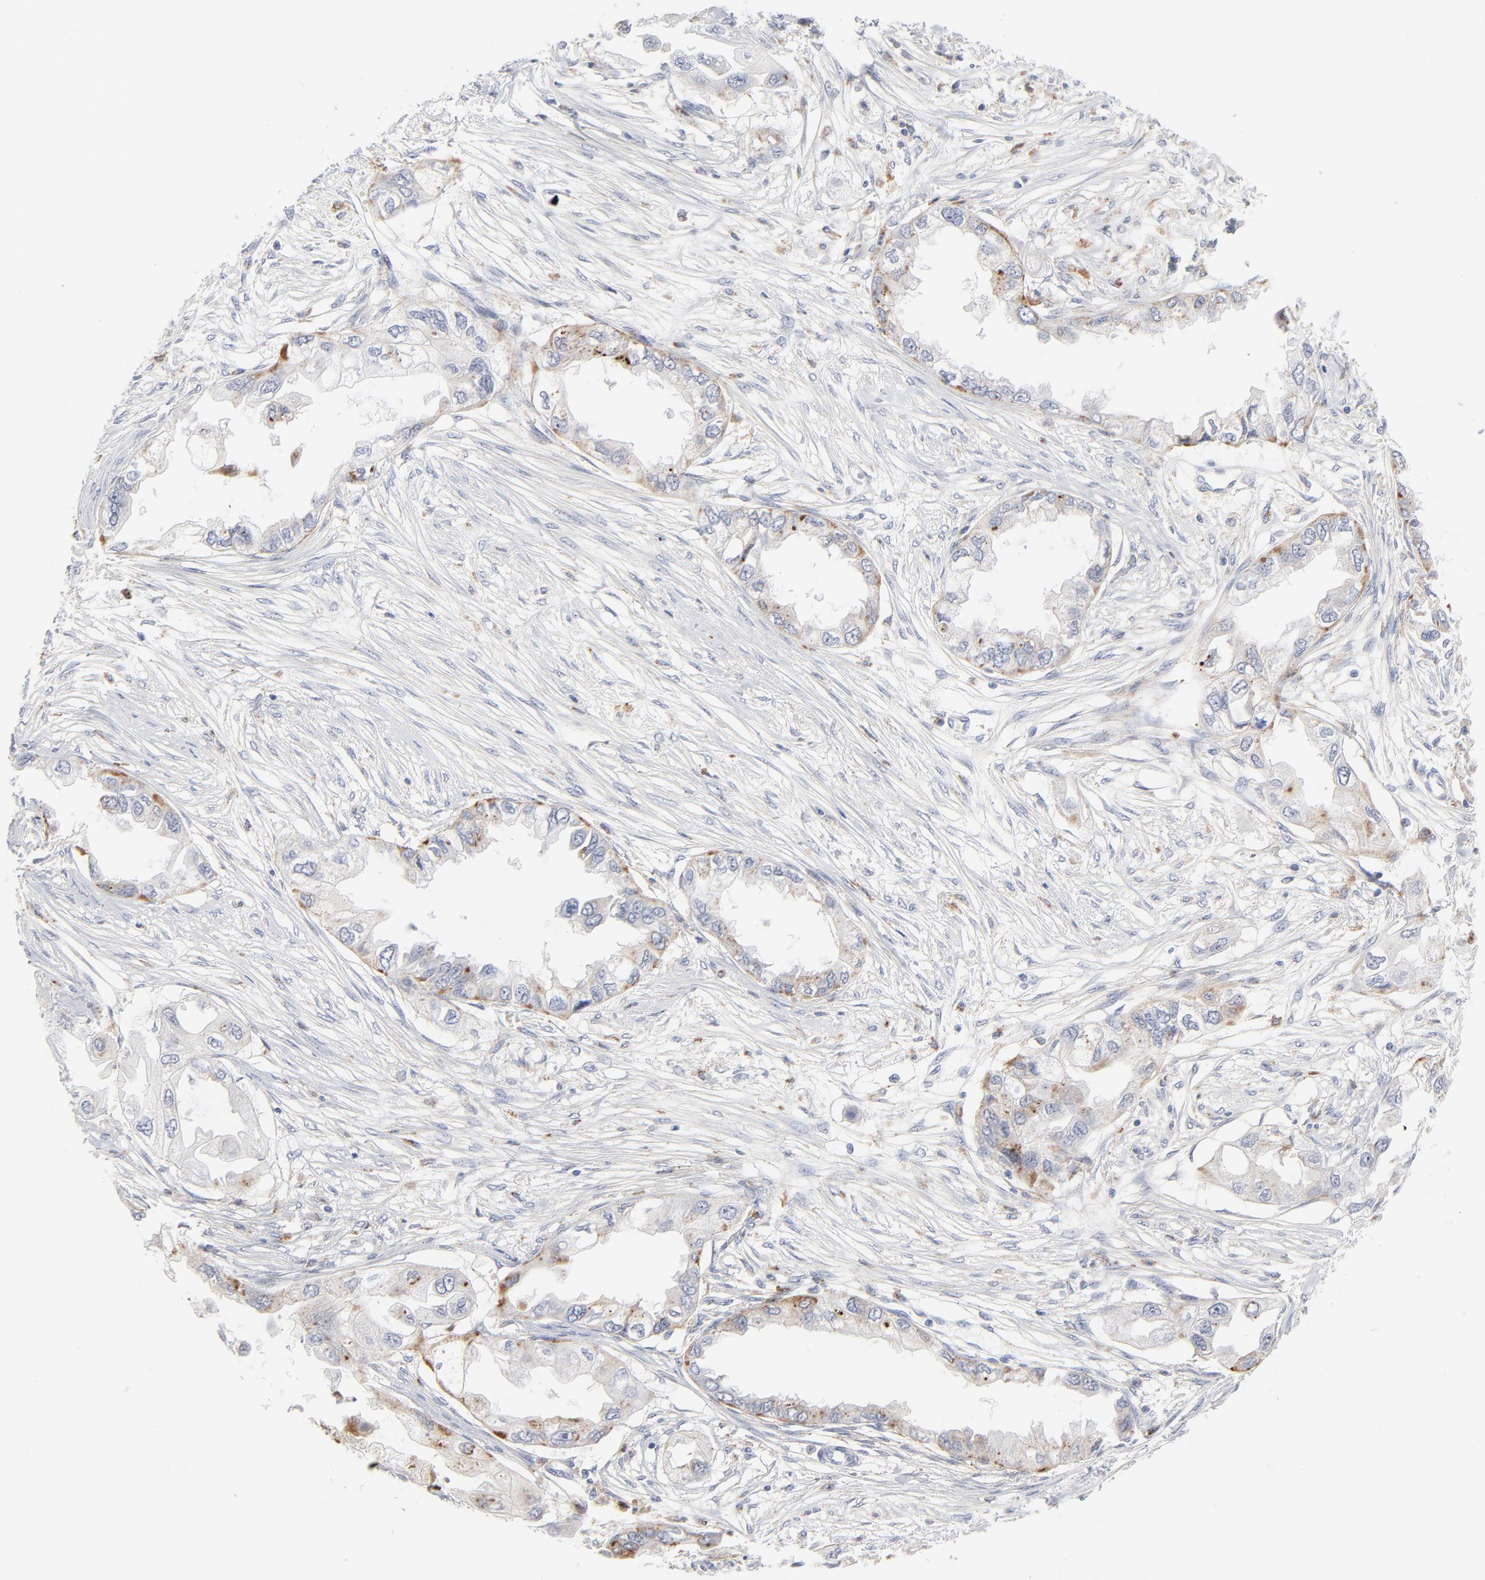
{"staining": {"intensity": "moderate", "quantity": "<25%", "location": "cytoplasmic/membranous"}, "tissue": "endometrial cancer", "cell_type": "Tumor cells", "image_type": "cancer", "snomed": [{"axis": "morphology", "description": "Adenocarcinoma, NOS"}, {"axis": "topography", "description": "Endometrium"}], "caption": "IHC micrograph of human endometrial adenocarcinoma stained for a protein (brown), which demonstrates low levels of moderate cytoplasmic/membranous expression in about <25% of tumor cells.", "gene": "LTBP2", "patient": {"sex": "female", "age": 67}}